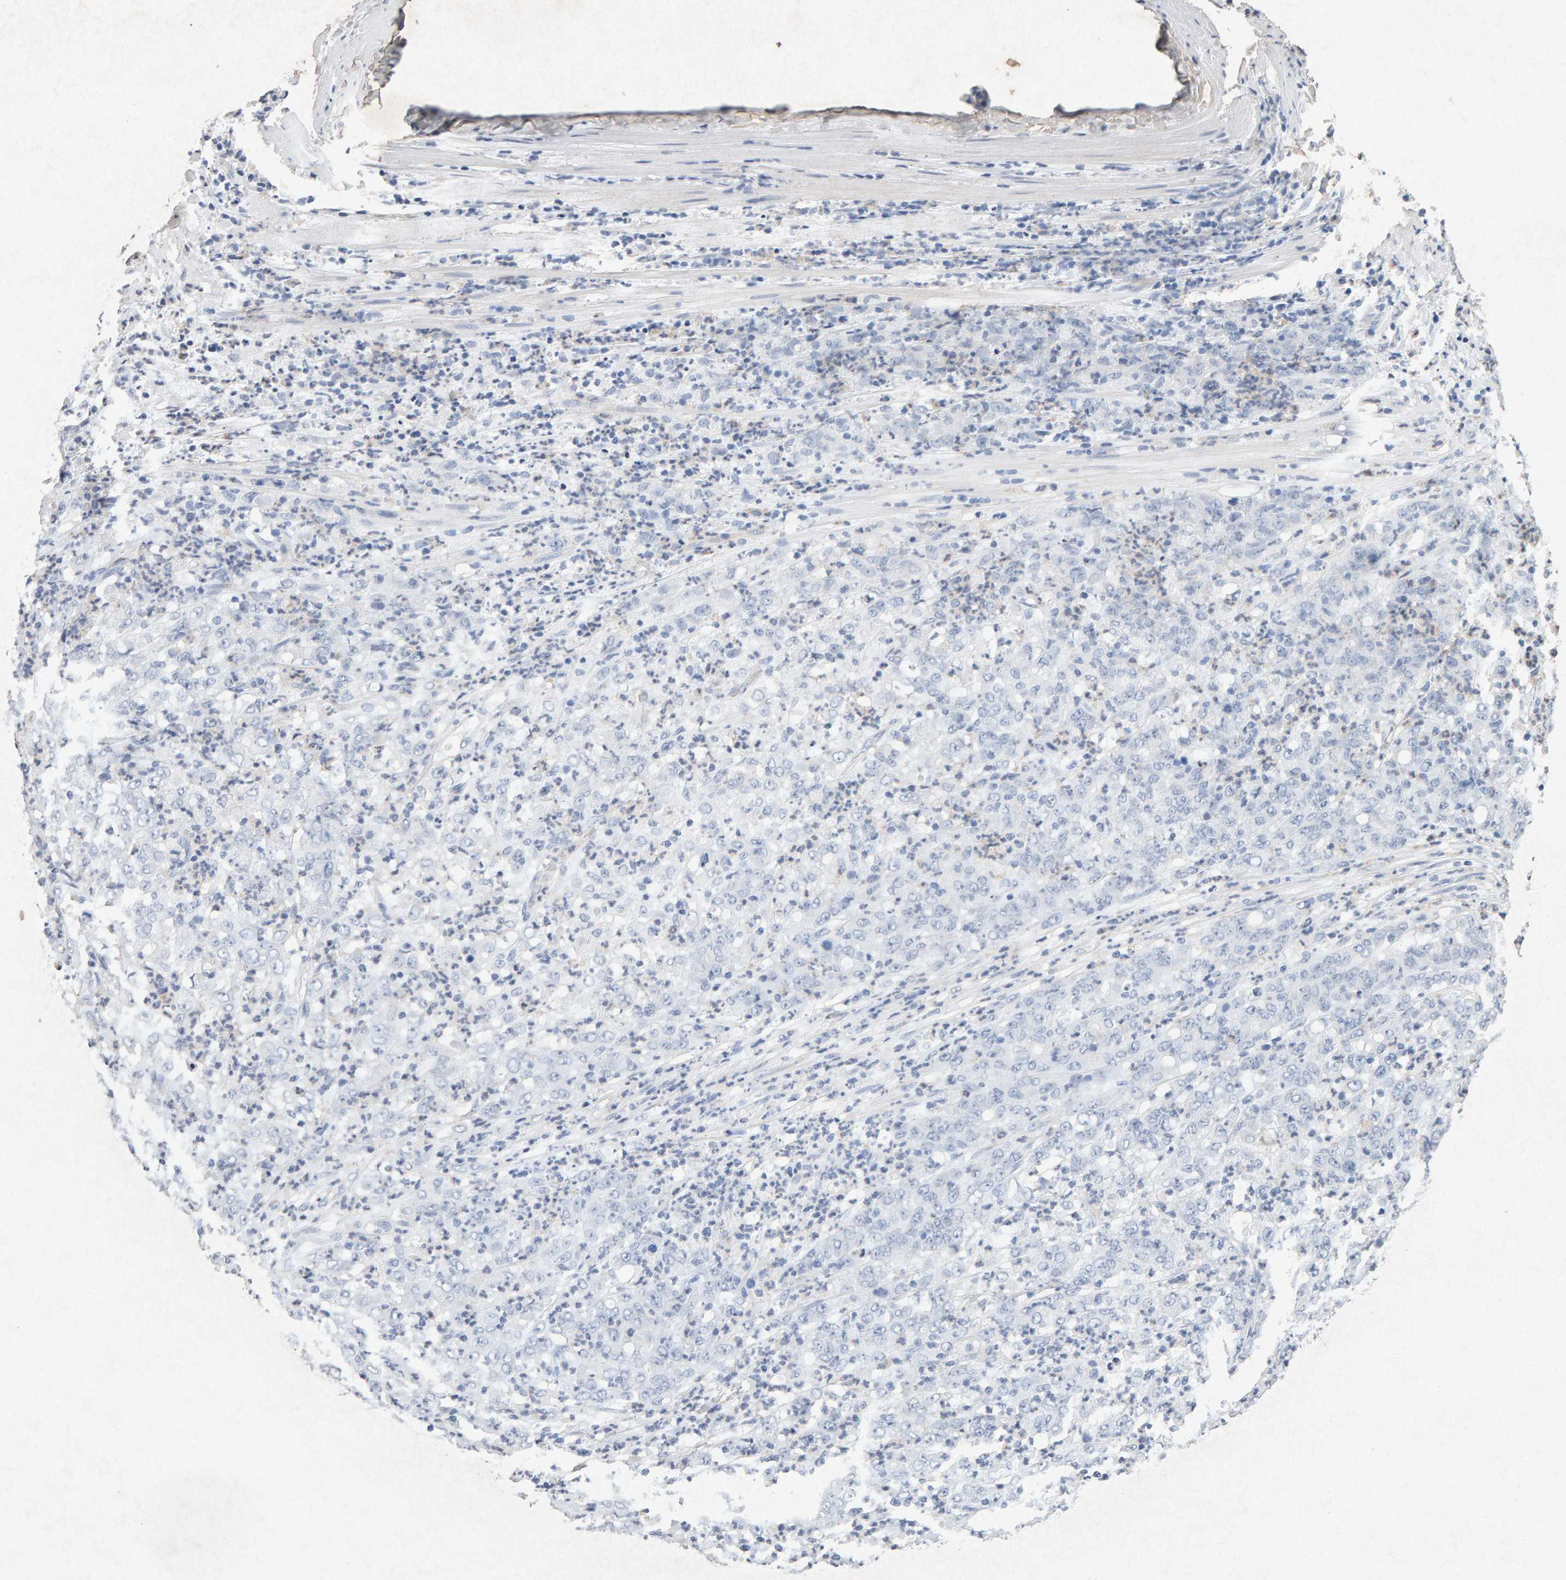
{"staining": {"intensity": "negative", "quantity": "none", "location": "none"}, "tissue": "stomach cancer", "cell_type": "Tumor cells", "image_type": "cancer", "snomed": [{"axis": "morphology", "description": "Adenocarcinoma, NOS"}, {"axis": "topography", "description": "Stomach, lower"}], "caption": "This is an IHC image of stomach cancer. There is no staining in tumor cells.", "gene": "PTPRM", "patient": {"sex": "female", "age": 71}}